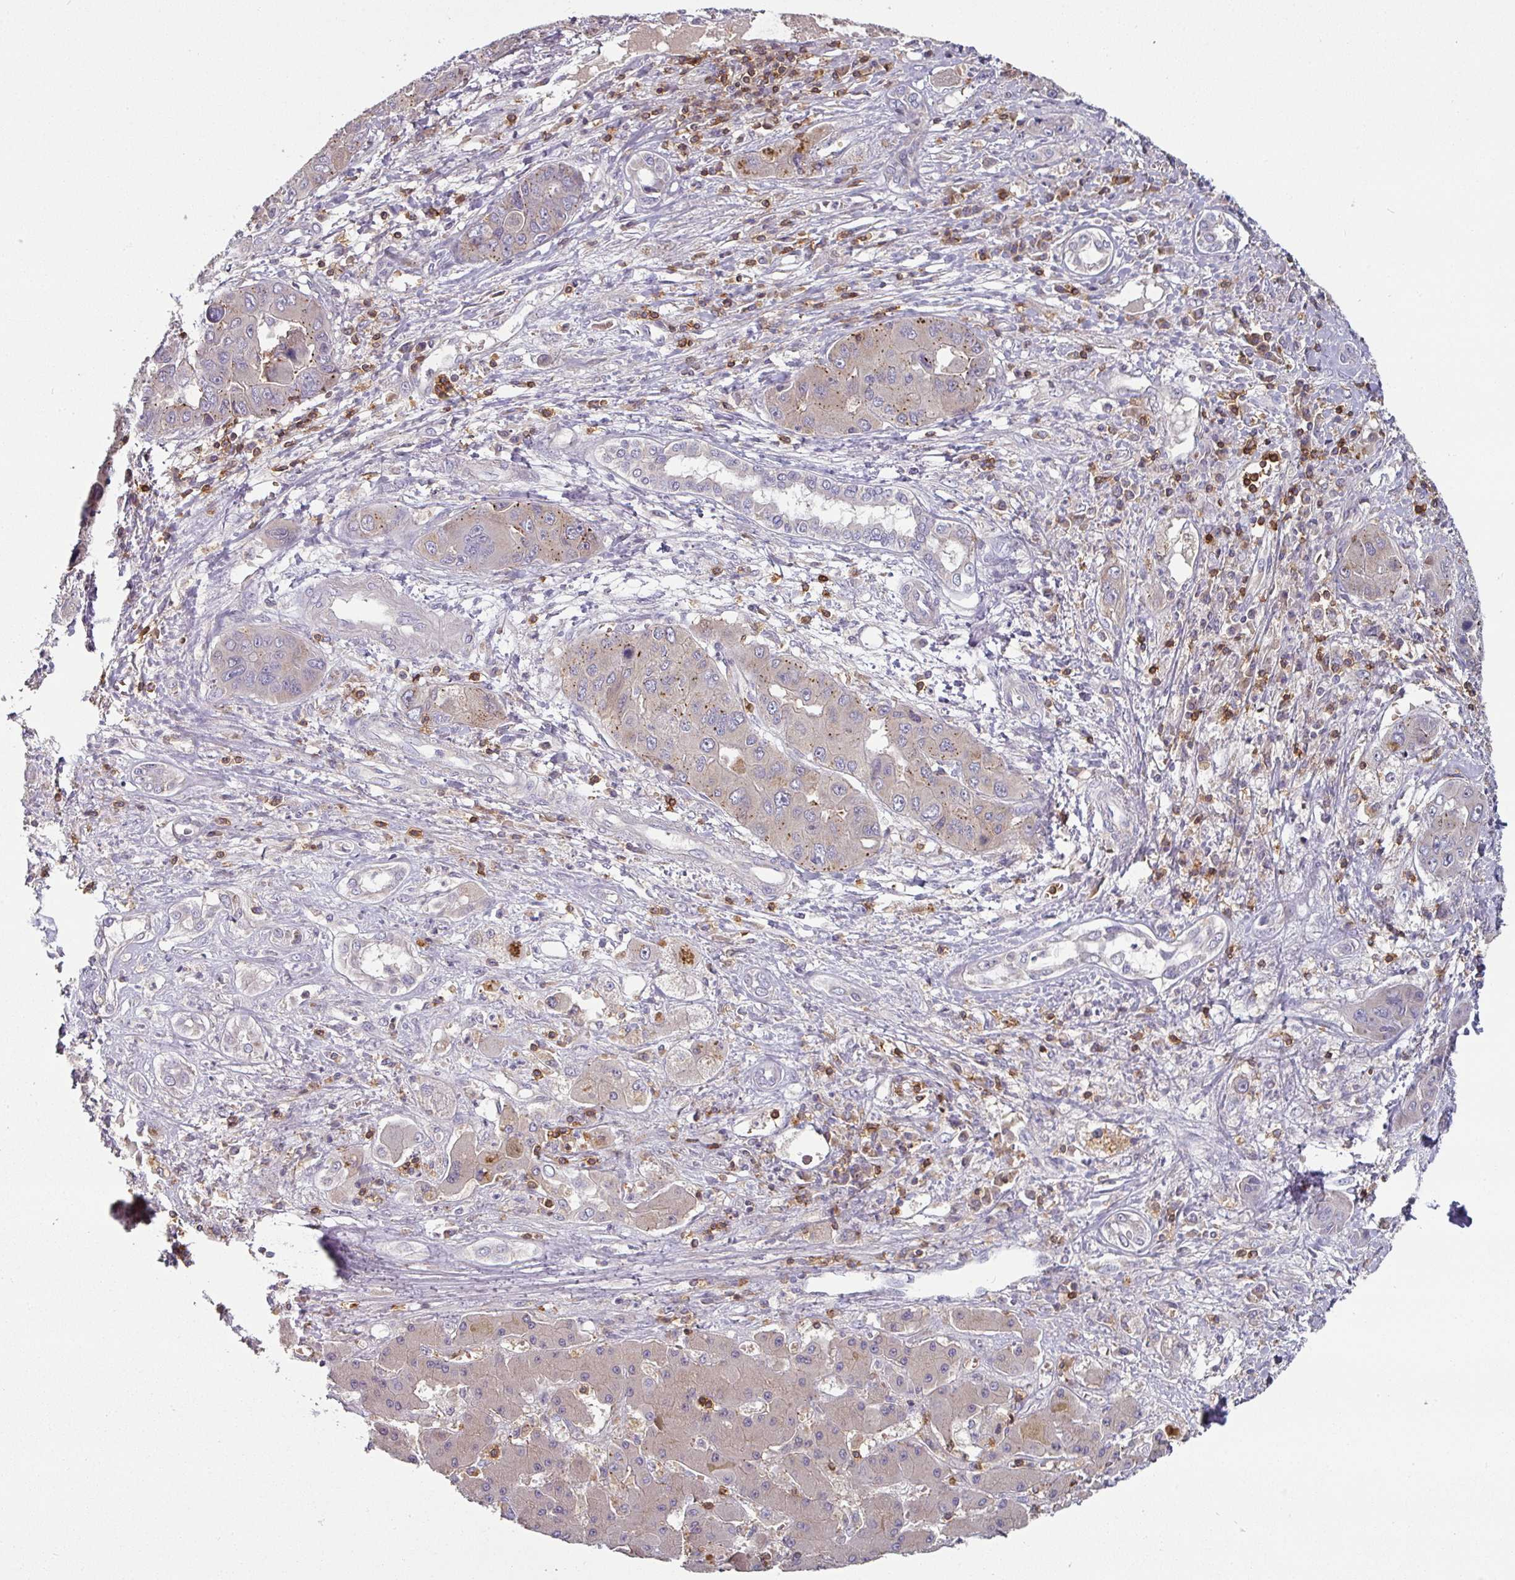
{"staining": {"intensity": "weak", "quantity": "<25%", "location": "cytoplasmic/membranous"}, "tissue": "liver cancer", "cell_type": "Tumor cells", "image_type": "cancer", "snomed": [{"axis": "morphology", "description": "Cholangiocarcinoma"}, {"axis": "topography", "description": "Liver"}], "caption": "Tumor cells show no significant positivity in liver cholangiocarcinoma.", "gene": "CD3G", "patient": {"sex": "male", "age": 67}}